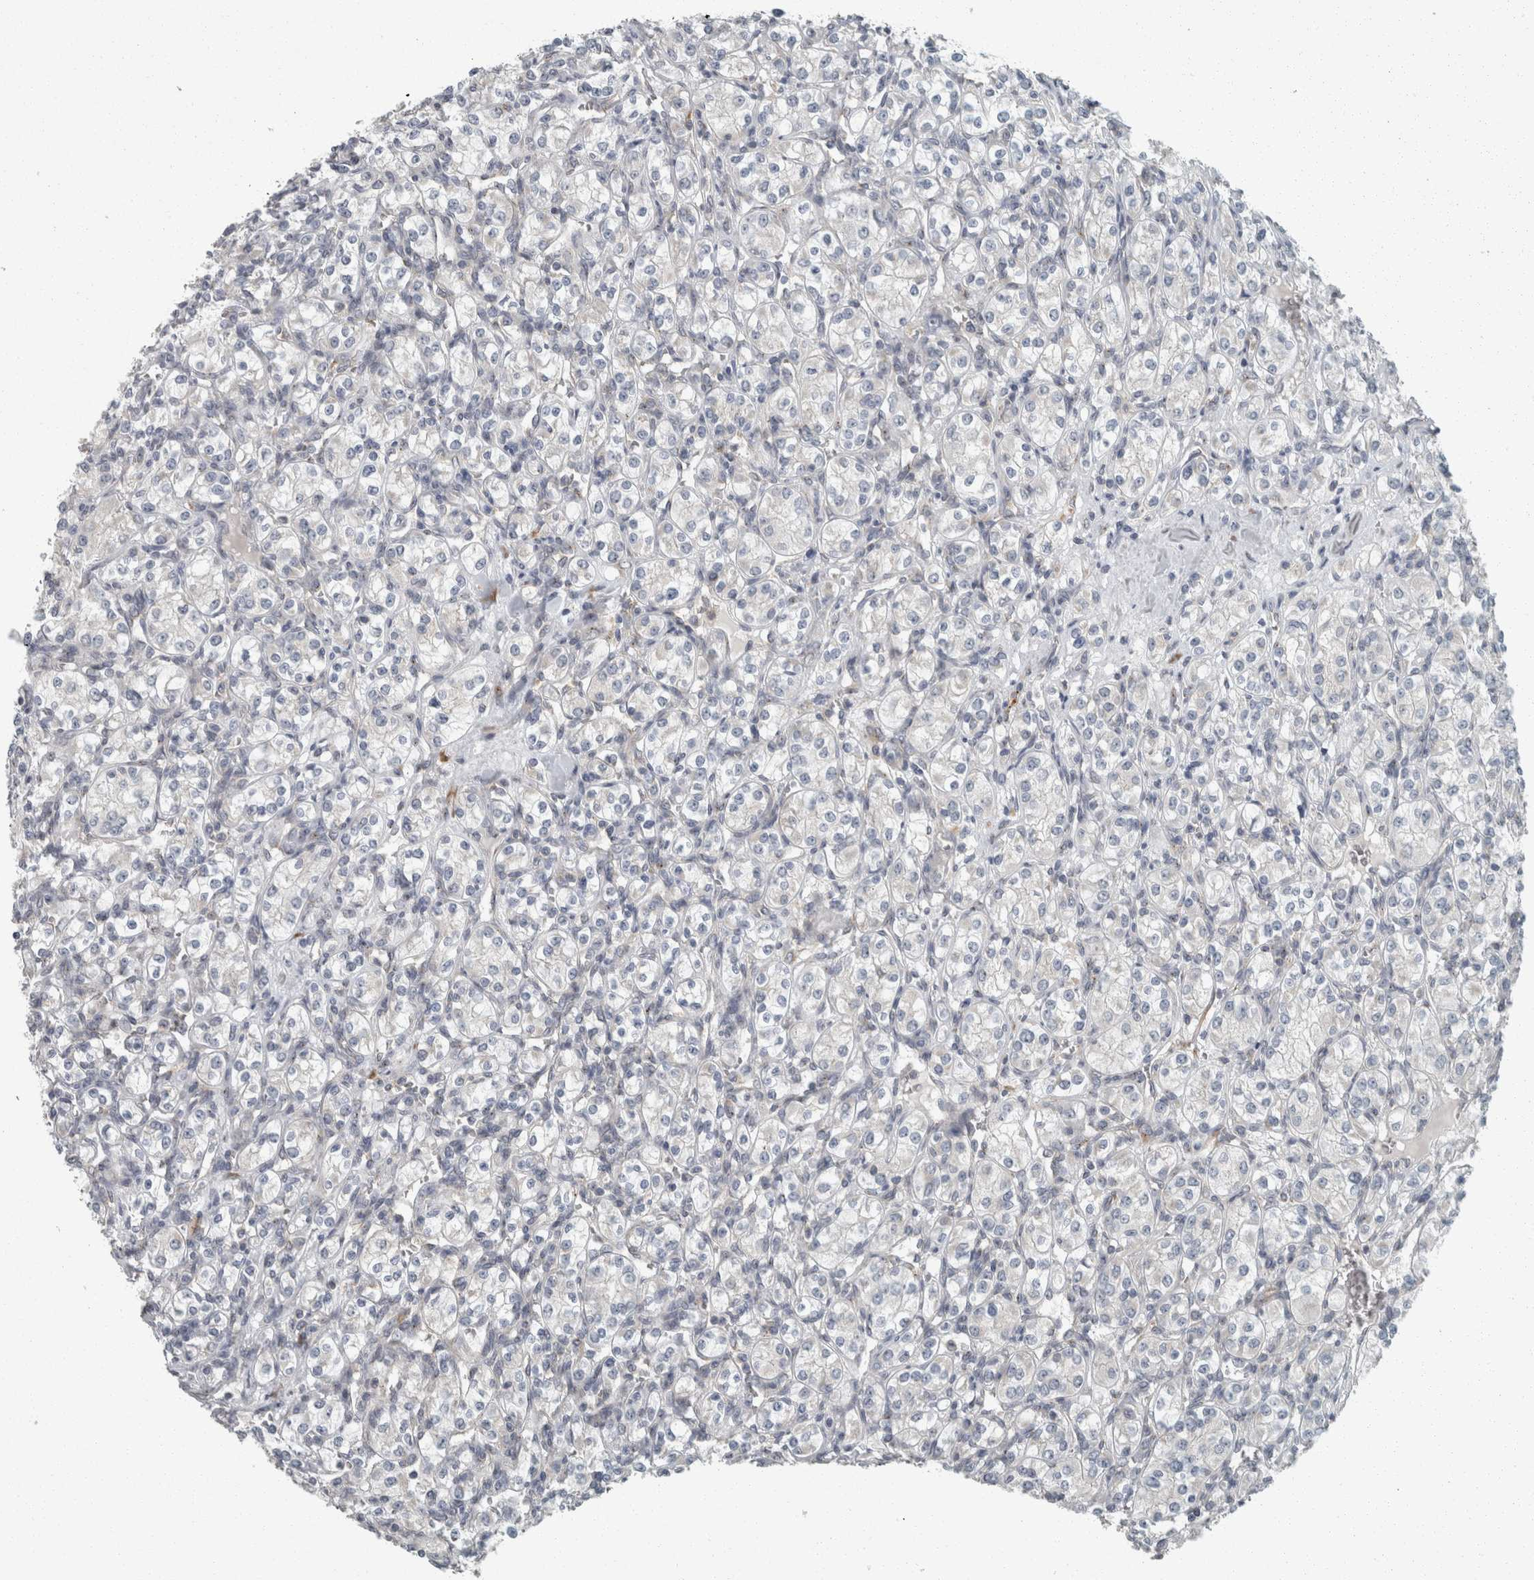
{"staining": {"intensity": "negative", "quantity": "none", "location": "none"}, "tissue": "renal cancer", "cell_type": "Tumor cells", "image_type": "cancer", "snomed": [{"axis": "morphology", "description": "Adenocarcinoma, NOS"}, {"axis": "topography", "description": "Kidney"}], "caption": "Image shows no significant protein expression in tumor cells of renal cancer.", "gene": "KIF1C", "patient": {"sex": "male", "age": 77}}